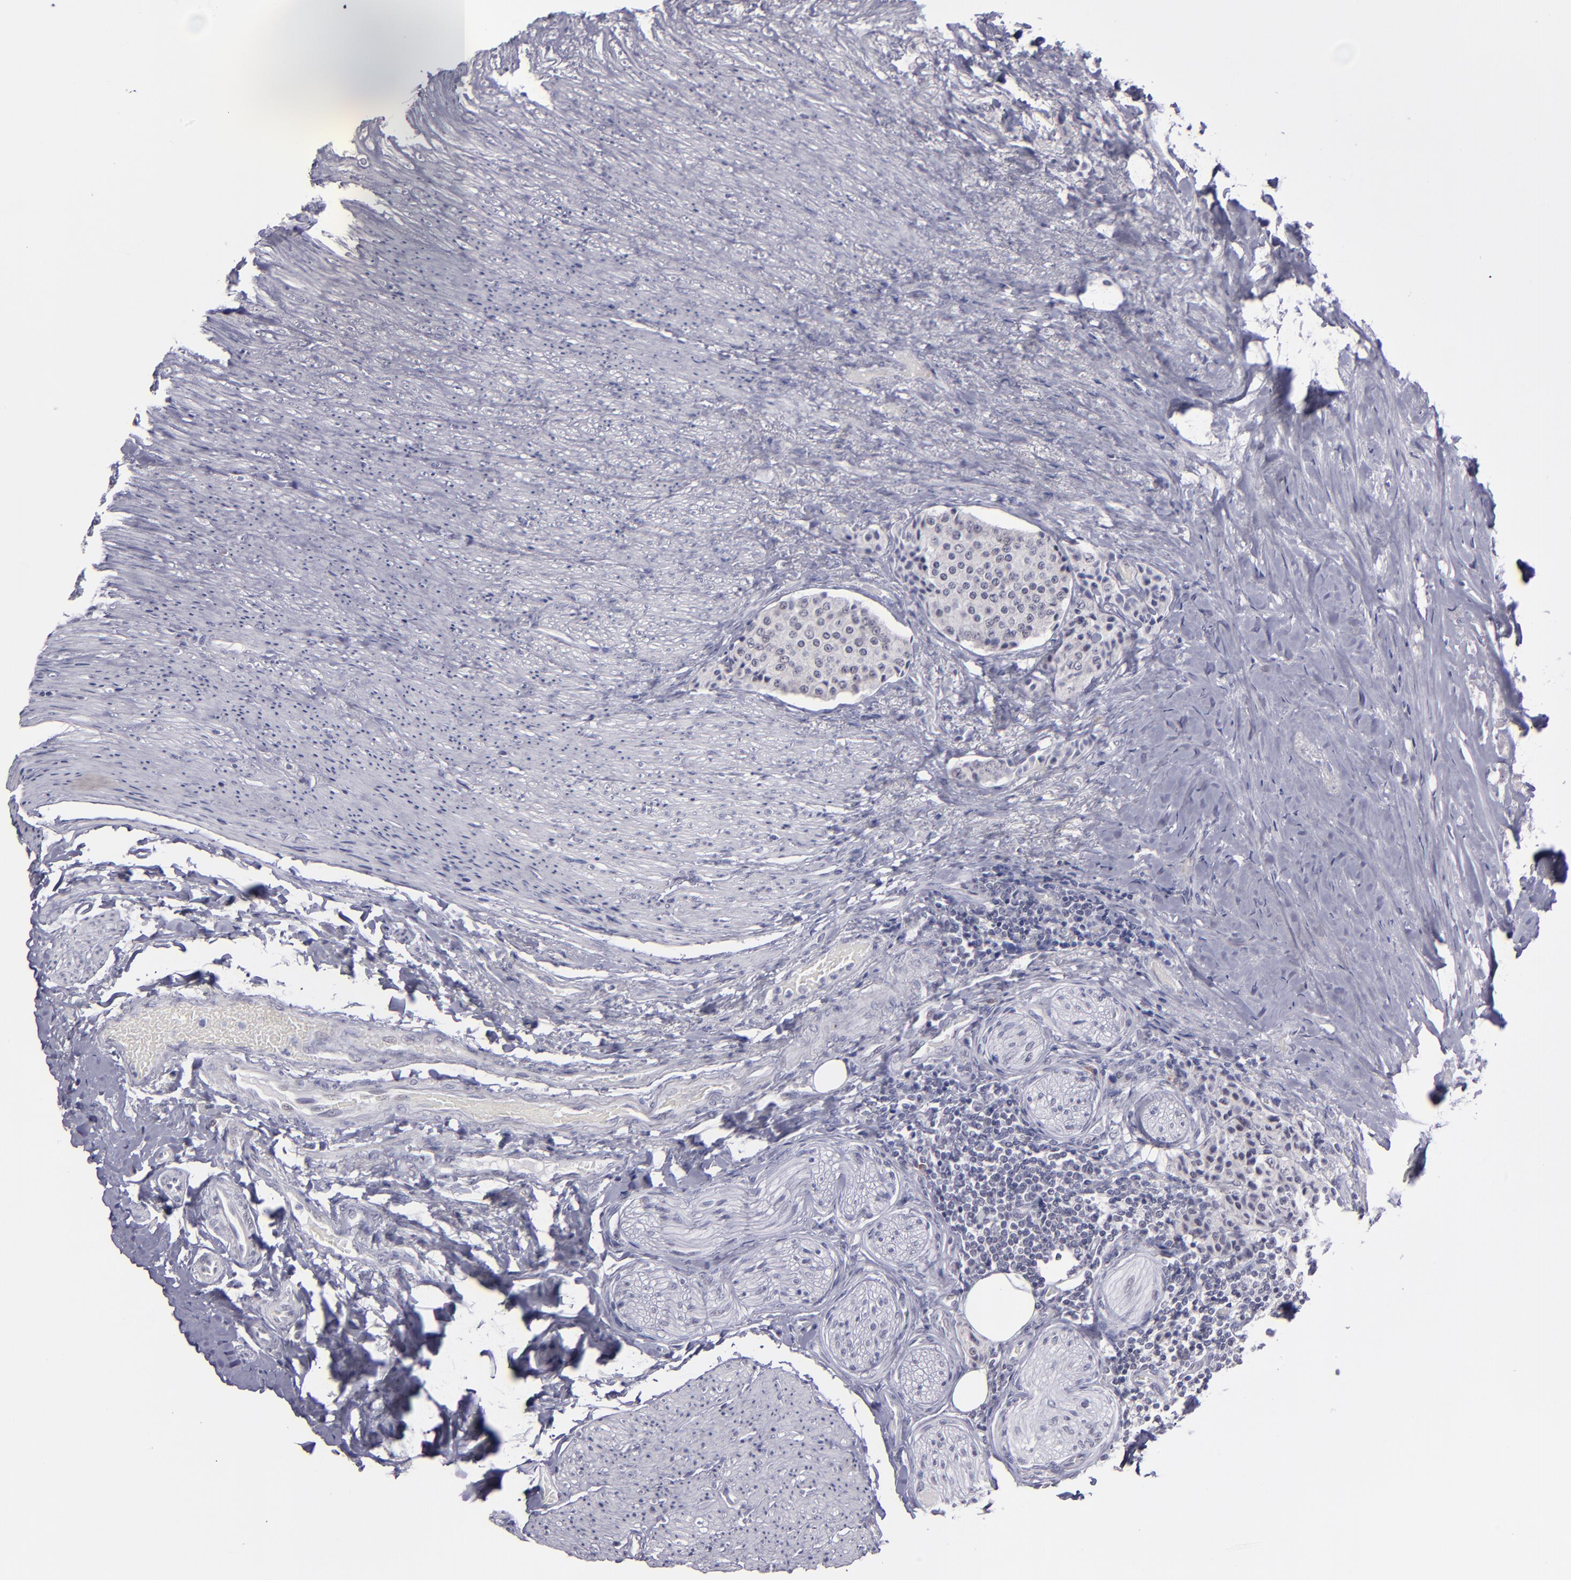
{"staining": {"intensity": "negative", "quantity": "none", "location": "none"}, "tissue": "carcinoid", "cell_type": "Tumor cells", "image_type": "cancer", "snomed": [{"axis": "morphology", "description": "Carcinoid, malignant, NOS"}, {"axis": "topography", "description": "Colon"}], "caption": "DAB (3,3'-diaminobenzidine) immunohistochemical staining of human malignant carcinoid displays no significant expression in tumor cells.", "gene": "OTUB2", "patient": {"sex": "female", "age": 61}}